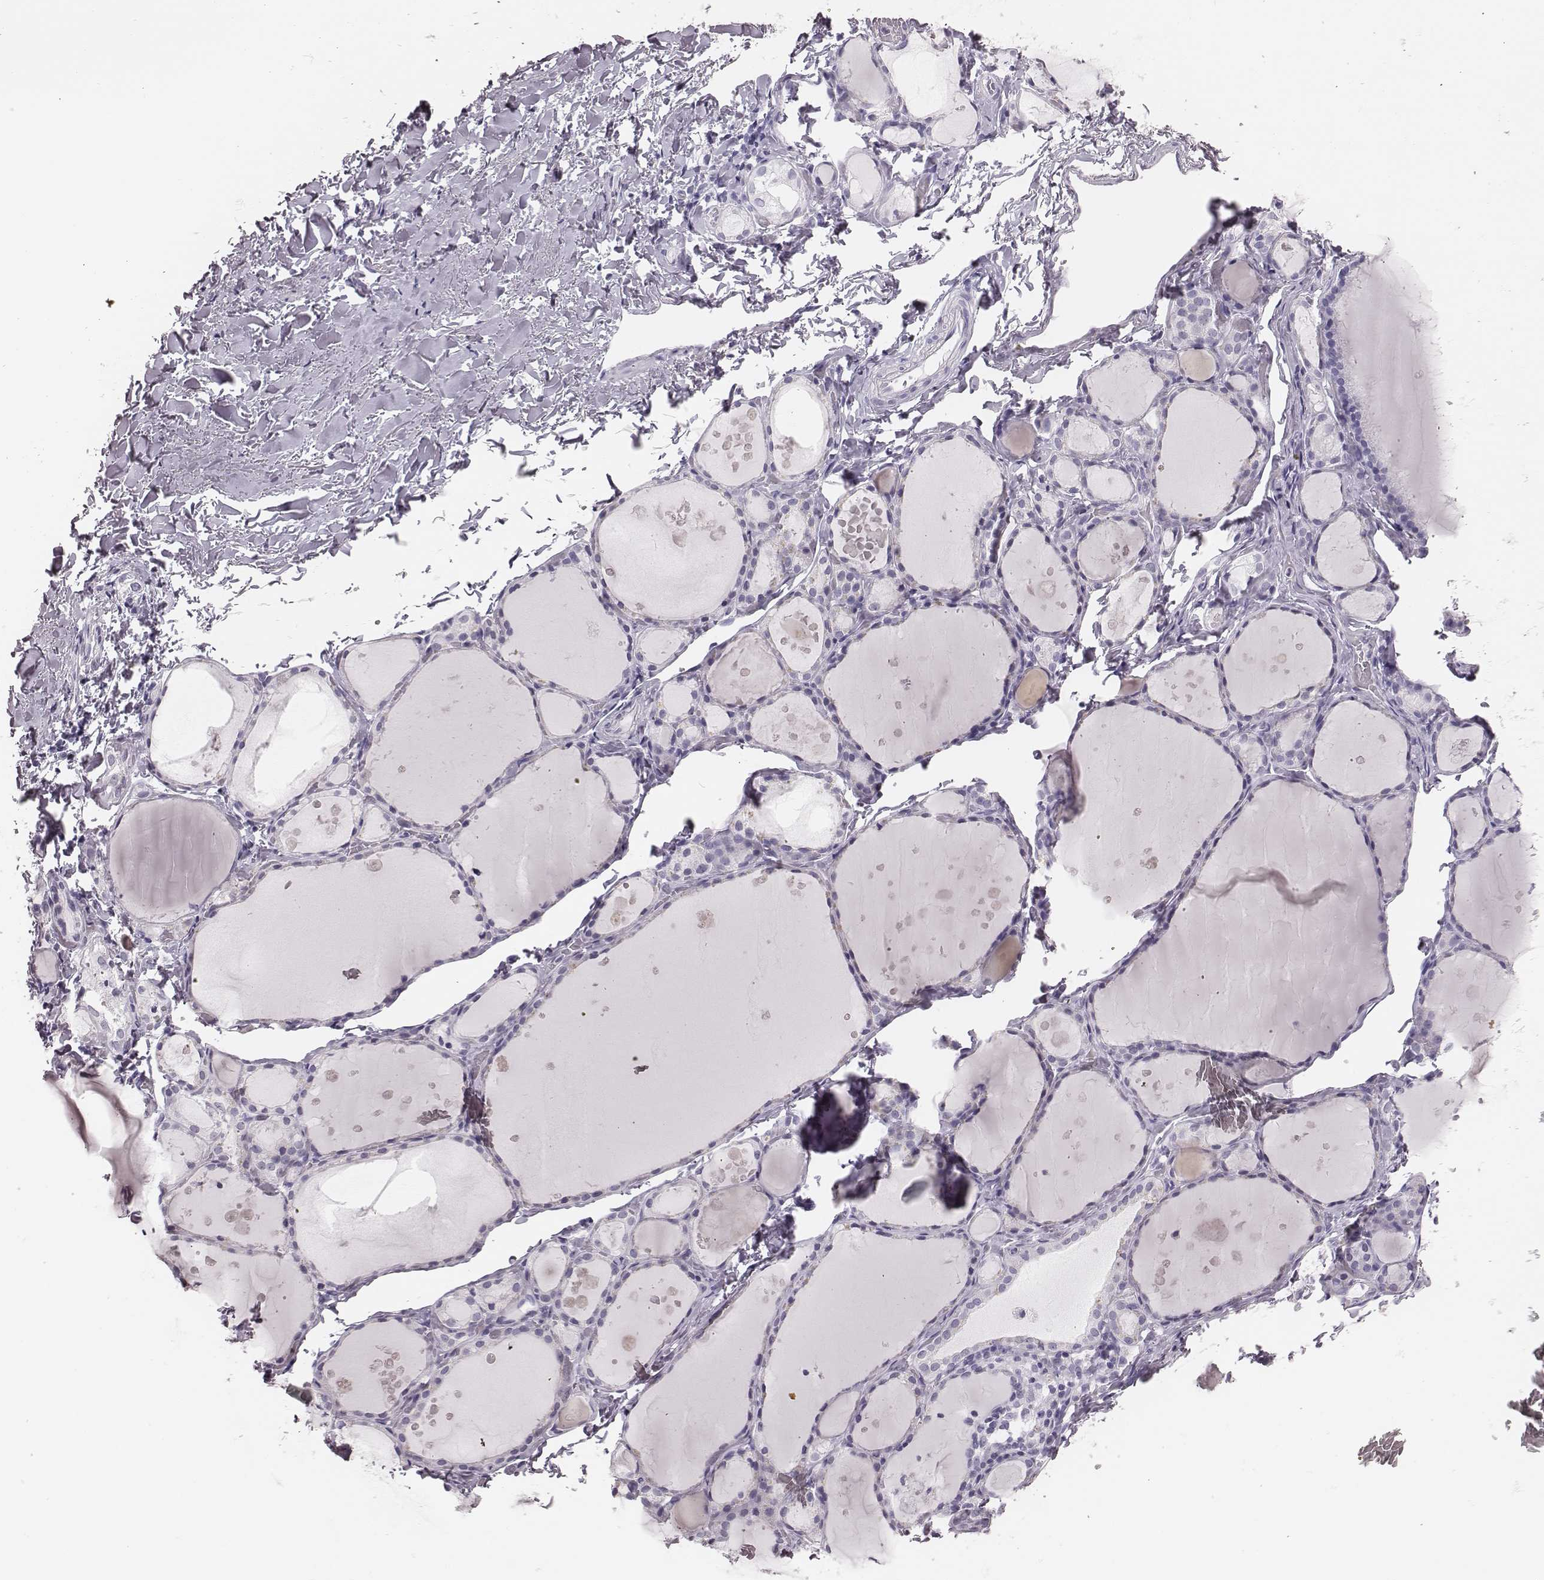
{"staining": {"intensity": "negative", "quantity": "none", "location": "none"}, "tissue": "thyroid gland", "cell_type": "Glandular cells", "image_type": "normal", "snomed": [{"axis": "morphology", "description": "Normal tissue, NOS"}, {"axis": "topography", "description": "Thyroid gland"}], "caption": "Micrograph shows no protein expression in glandular cells of normal thyroid gland. (DAB (3,3'-diaminobenzidine) immunohistochemistry (IHC), high magnification).", "gene": "H1", "patient": {"sex": "male", "age": 68}}